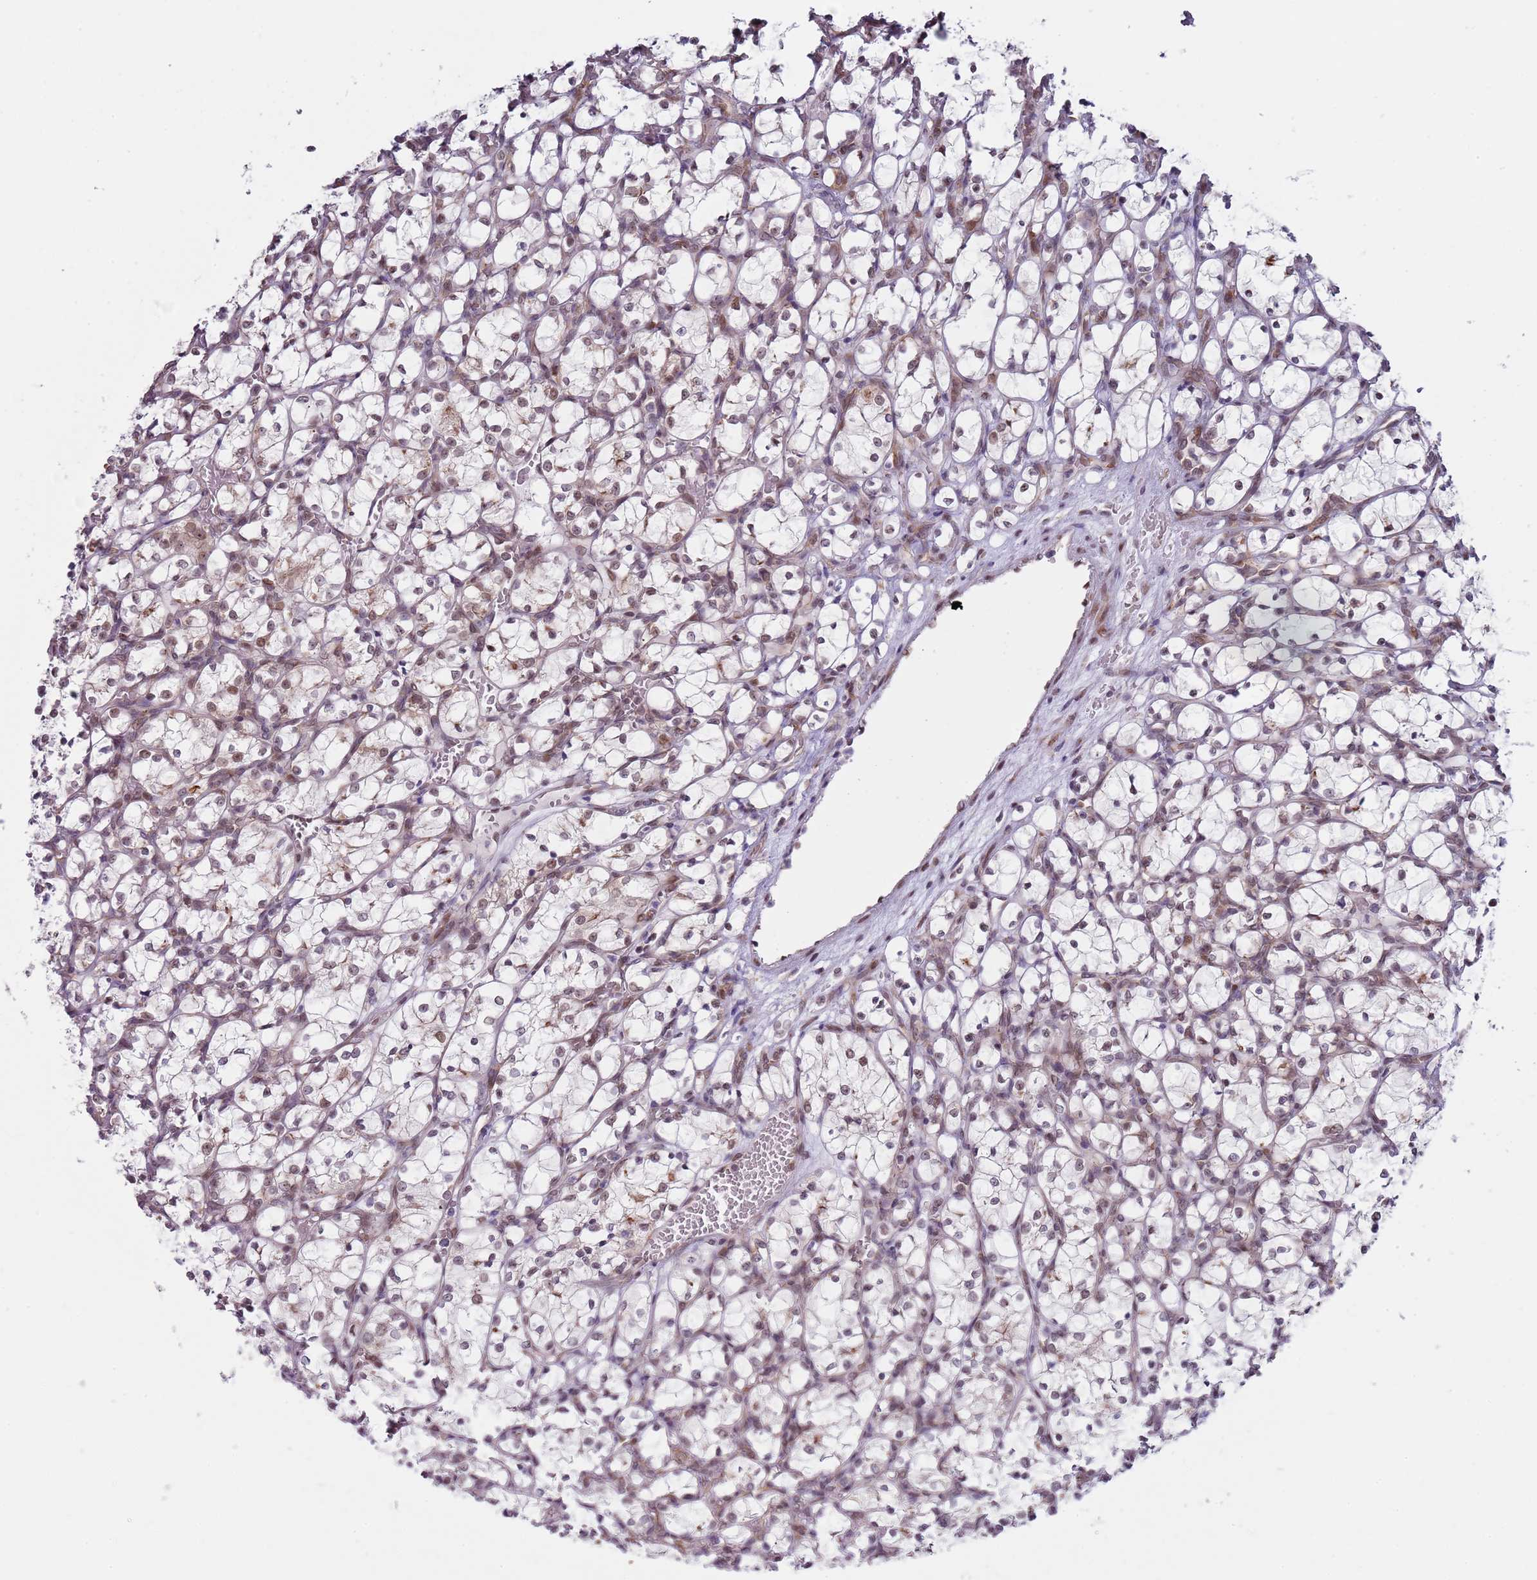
{"staining": {"intensity": "weak", "quantity": "25%-75%", "location": "cytoplasmic/membranous,nuclear"}, "tissue": "renal cancer", "cell_type": "Tumor cells", "image_type": "cancer", "snomed": [{"axis": "morphology", "description": "Adenocarcinoma, NOS"}, {"axis": "topography", "description": "Kidney"}], "caption": "High-power microscopy captured an immunohistochemistry histopathology image of renal cancer, revealing weak cytoplasmic/membranous and nuclear staining in about 25%-75% of tumor cells. (DAB IHC with brightfield microscopy, high magnification).", "gene": "SLC25A32", "patient": {"sex": "female", "age": 69}}